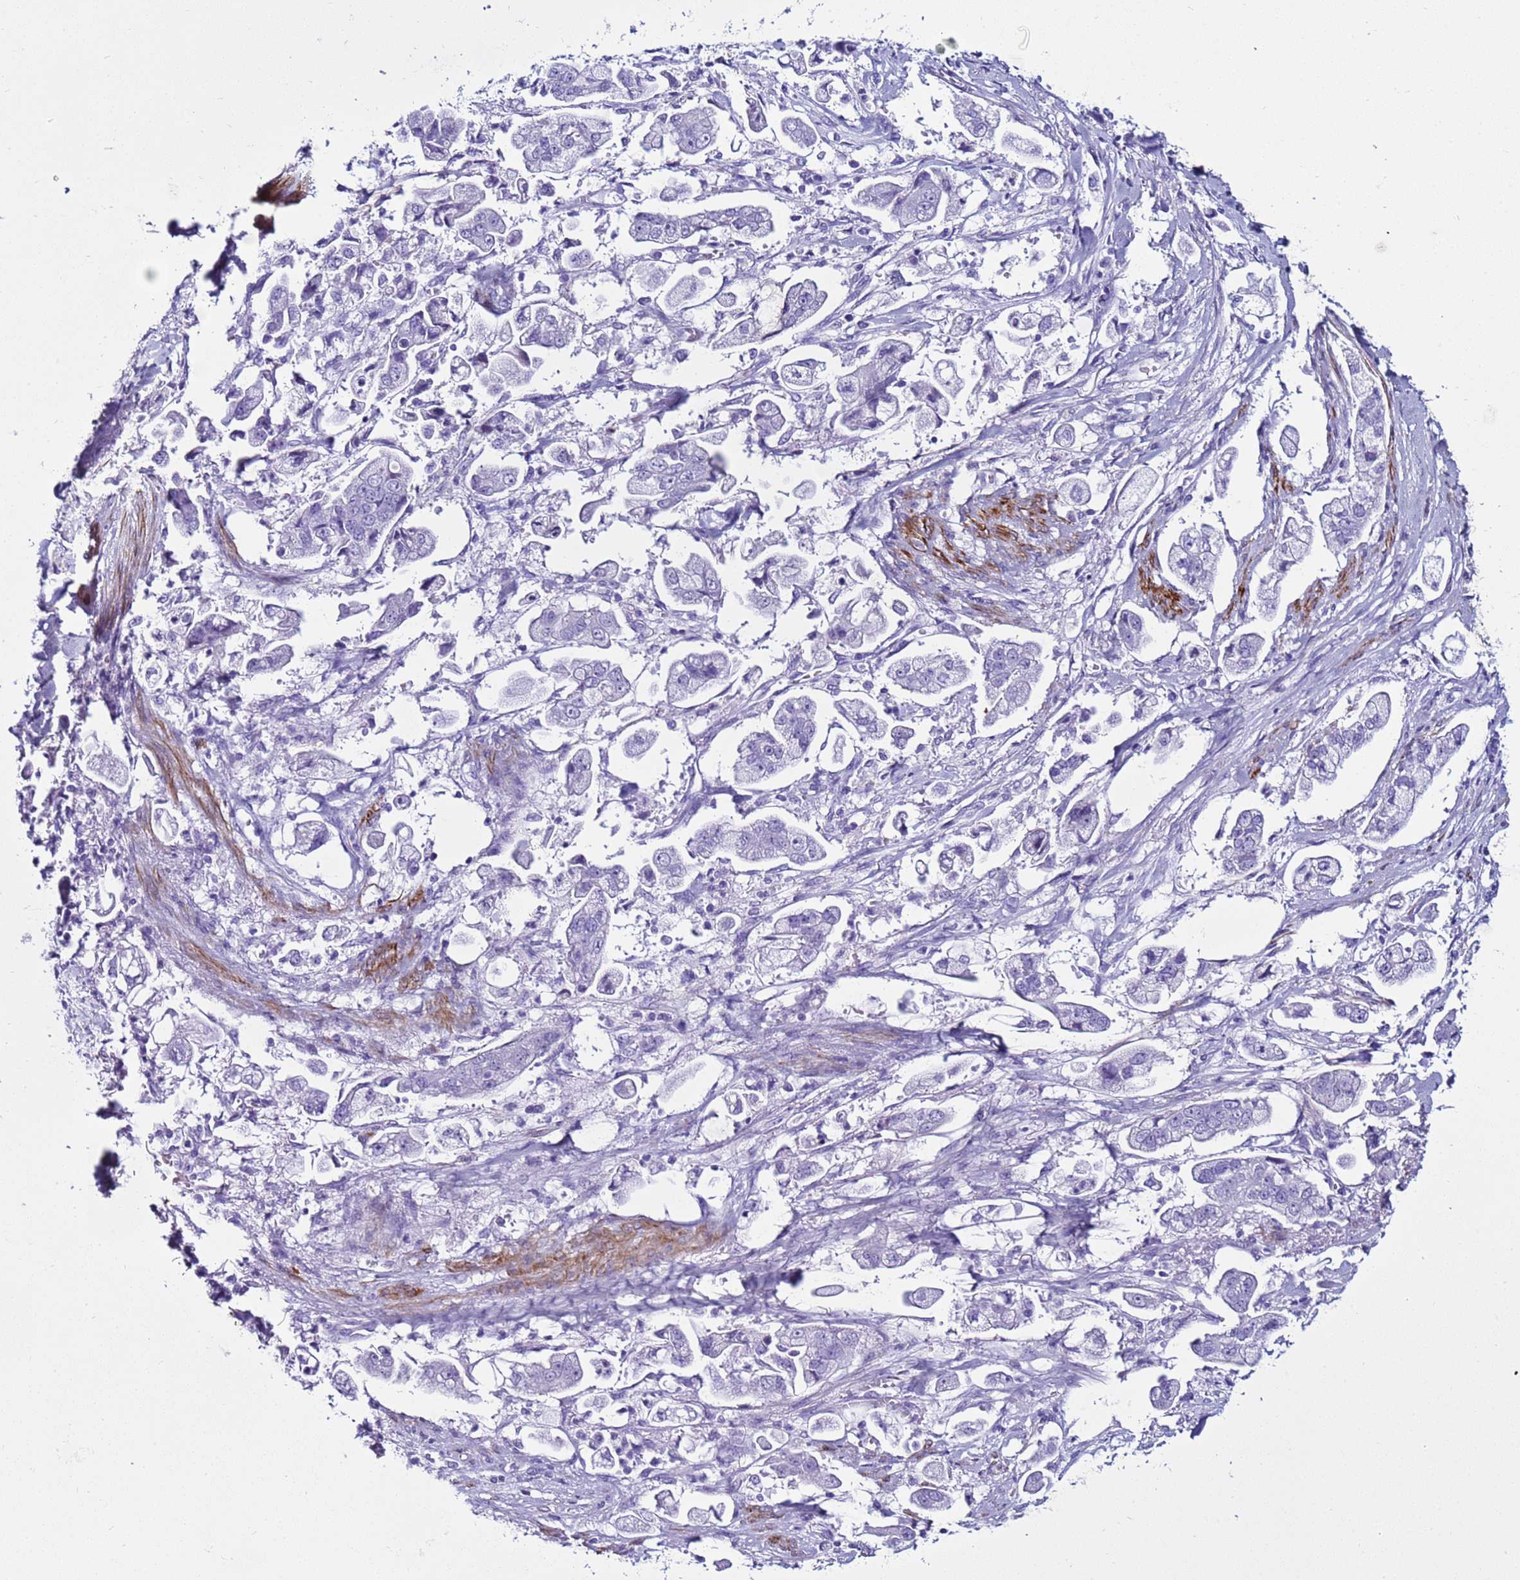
{"staining": {"intensity": "negative", "quantity": "none", "location": "none"}, "tissue": "stomach cancer", "cell_type": "Tumor cells", "image_type": "cancer", "snomed": [{"axis": "morphology", "description": "Adenocarcinoma, NOS"}, {"axis": "topography", "description": "Stomach"}], "caption": "This micrograph is of stomach cancer (adenocarcinoma) stained with immunohistochemistry to label a protein in brown with the nuclei are counter-stained blue. There is no staining in tumor cells.", "gene": "LCMT1", "patient": {"sex": "male", "age": 62}}